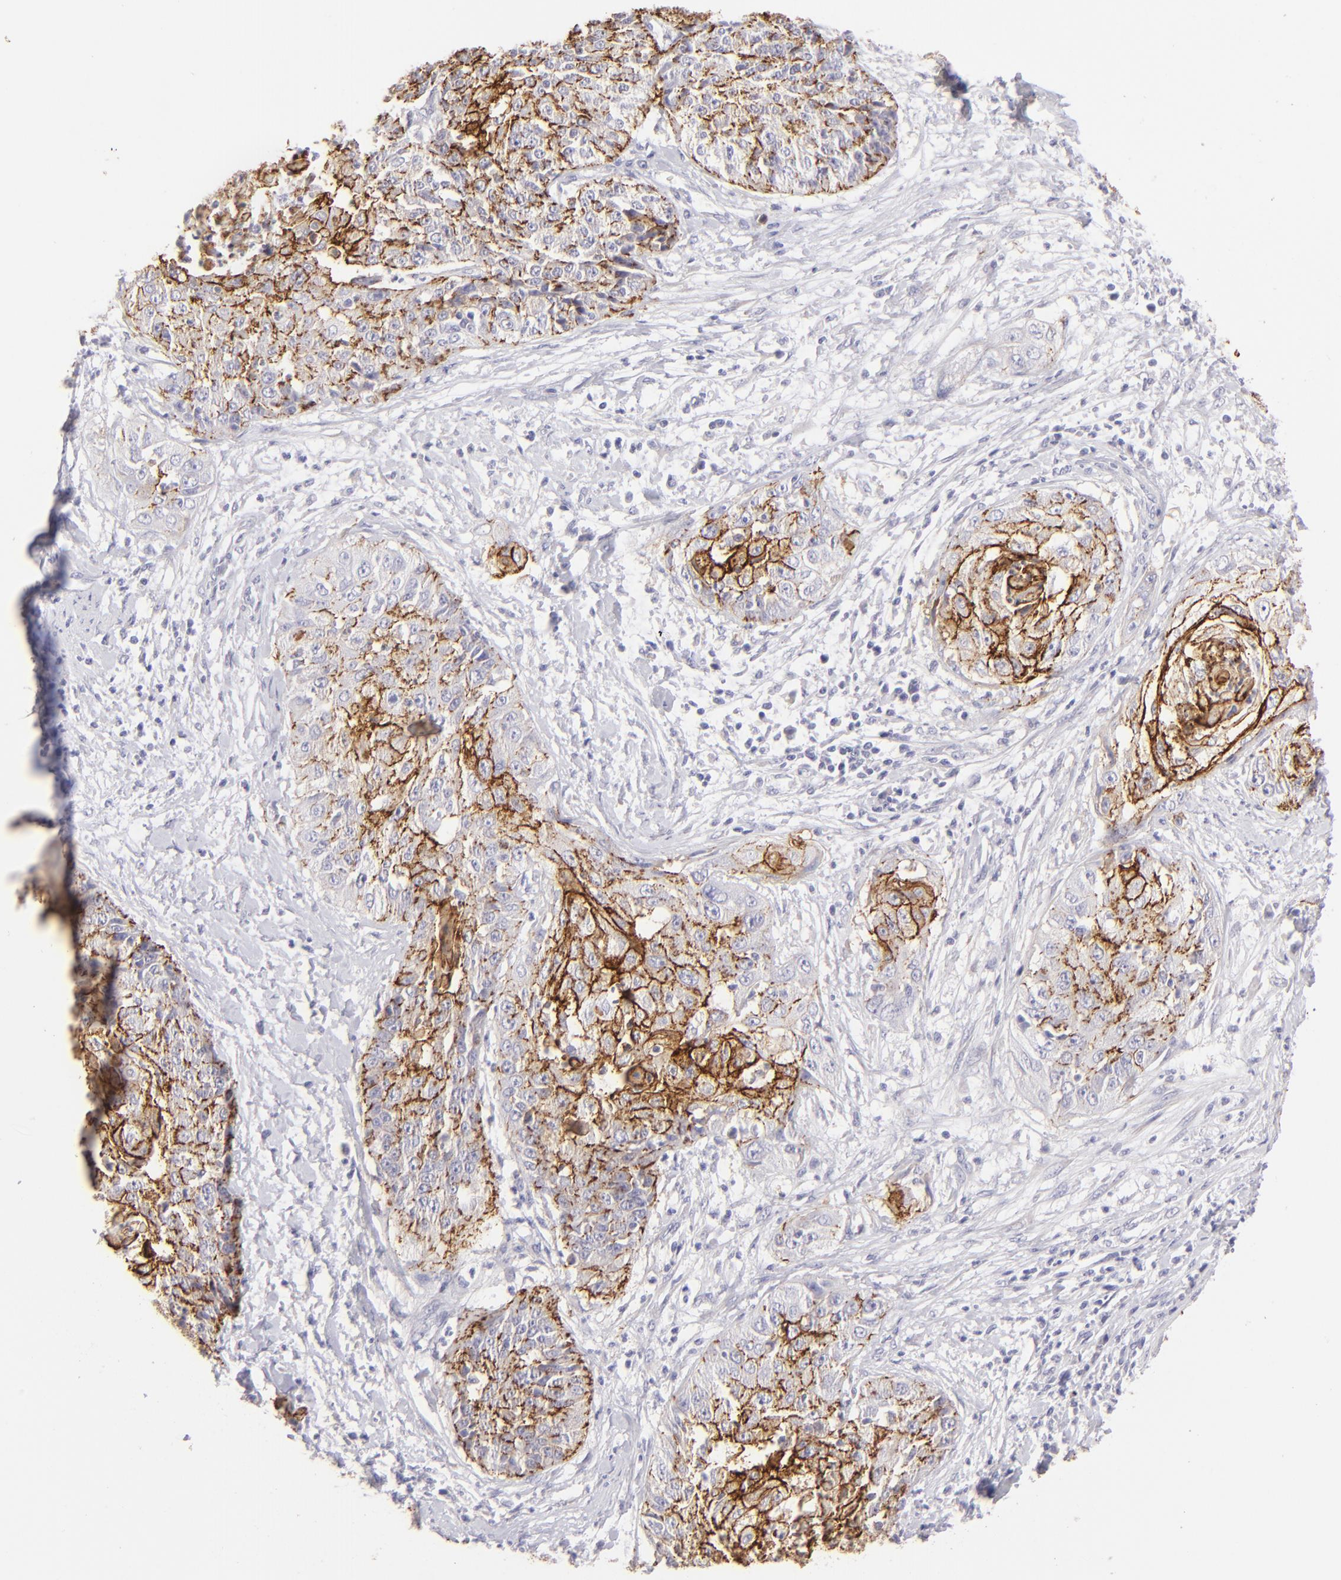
{"staining": {"intensity": "moderate", "quantity": "25%-75%", "location": "cytoplasmic/membranous"}, "tissue": "cervical cancer", "cell_type": "Tumor cells", "image_type": "cancer", "snomed": [{"axis": "morphology", "description": "Squamous cell carcinoma, NOS"}, {"axis": "topography", "description": "Cervix"}], "caption": "Squamous cell carcinoma (cervical) tissue displays moderate cytoplasmic/membranous staining in about 25%-75% of tumor cells (Brightfield microscopy of DAB IHC at high magnification).", "gene": "CLDN4", "patient": {"sex": "female", "age": 64}}